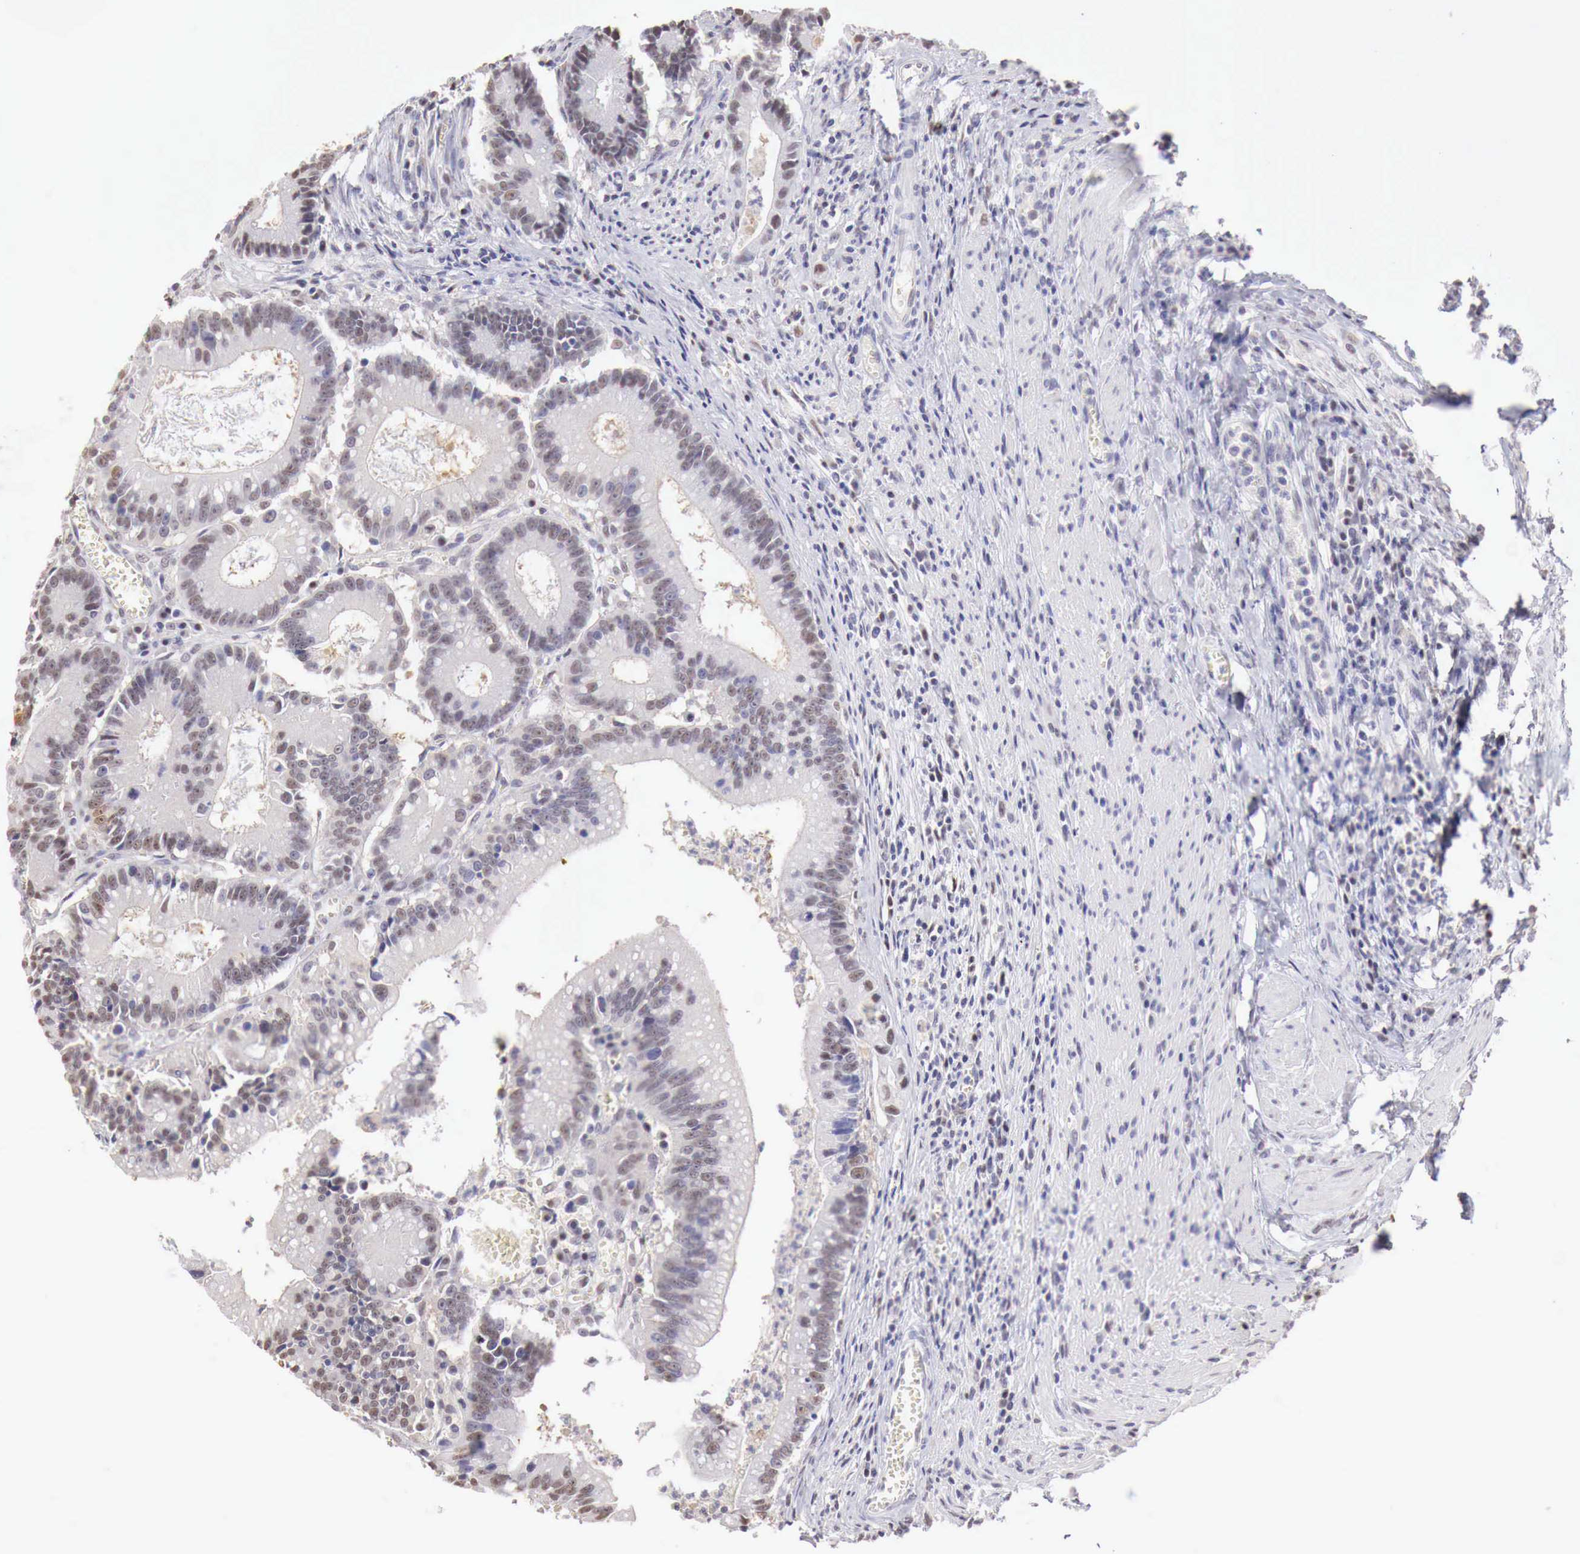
{"staining": {"intensity": "moderate", "quantity": "25%-75%", "location": "nuclear"}, "tissue": "colorectal cancer", "cell_type": "Tumor cells", "image_type": "cancer", "snomed": [{"axis": "morphology", "description": "Adenocarcinoma, NOS"}, {"axis": "topography", "description": "Rectum"}], "caption": "Adenocarcinoma (colorectal) stained with DAB (3,3'-diaminobenzidine) immunohistochemistry (IHC) displays medium levels of moderate nuclear staining in about 25%-75% of tumor cells.", "gene": "UBA1", "patient": {"sex": "female", "age": 81}}